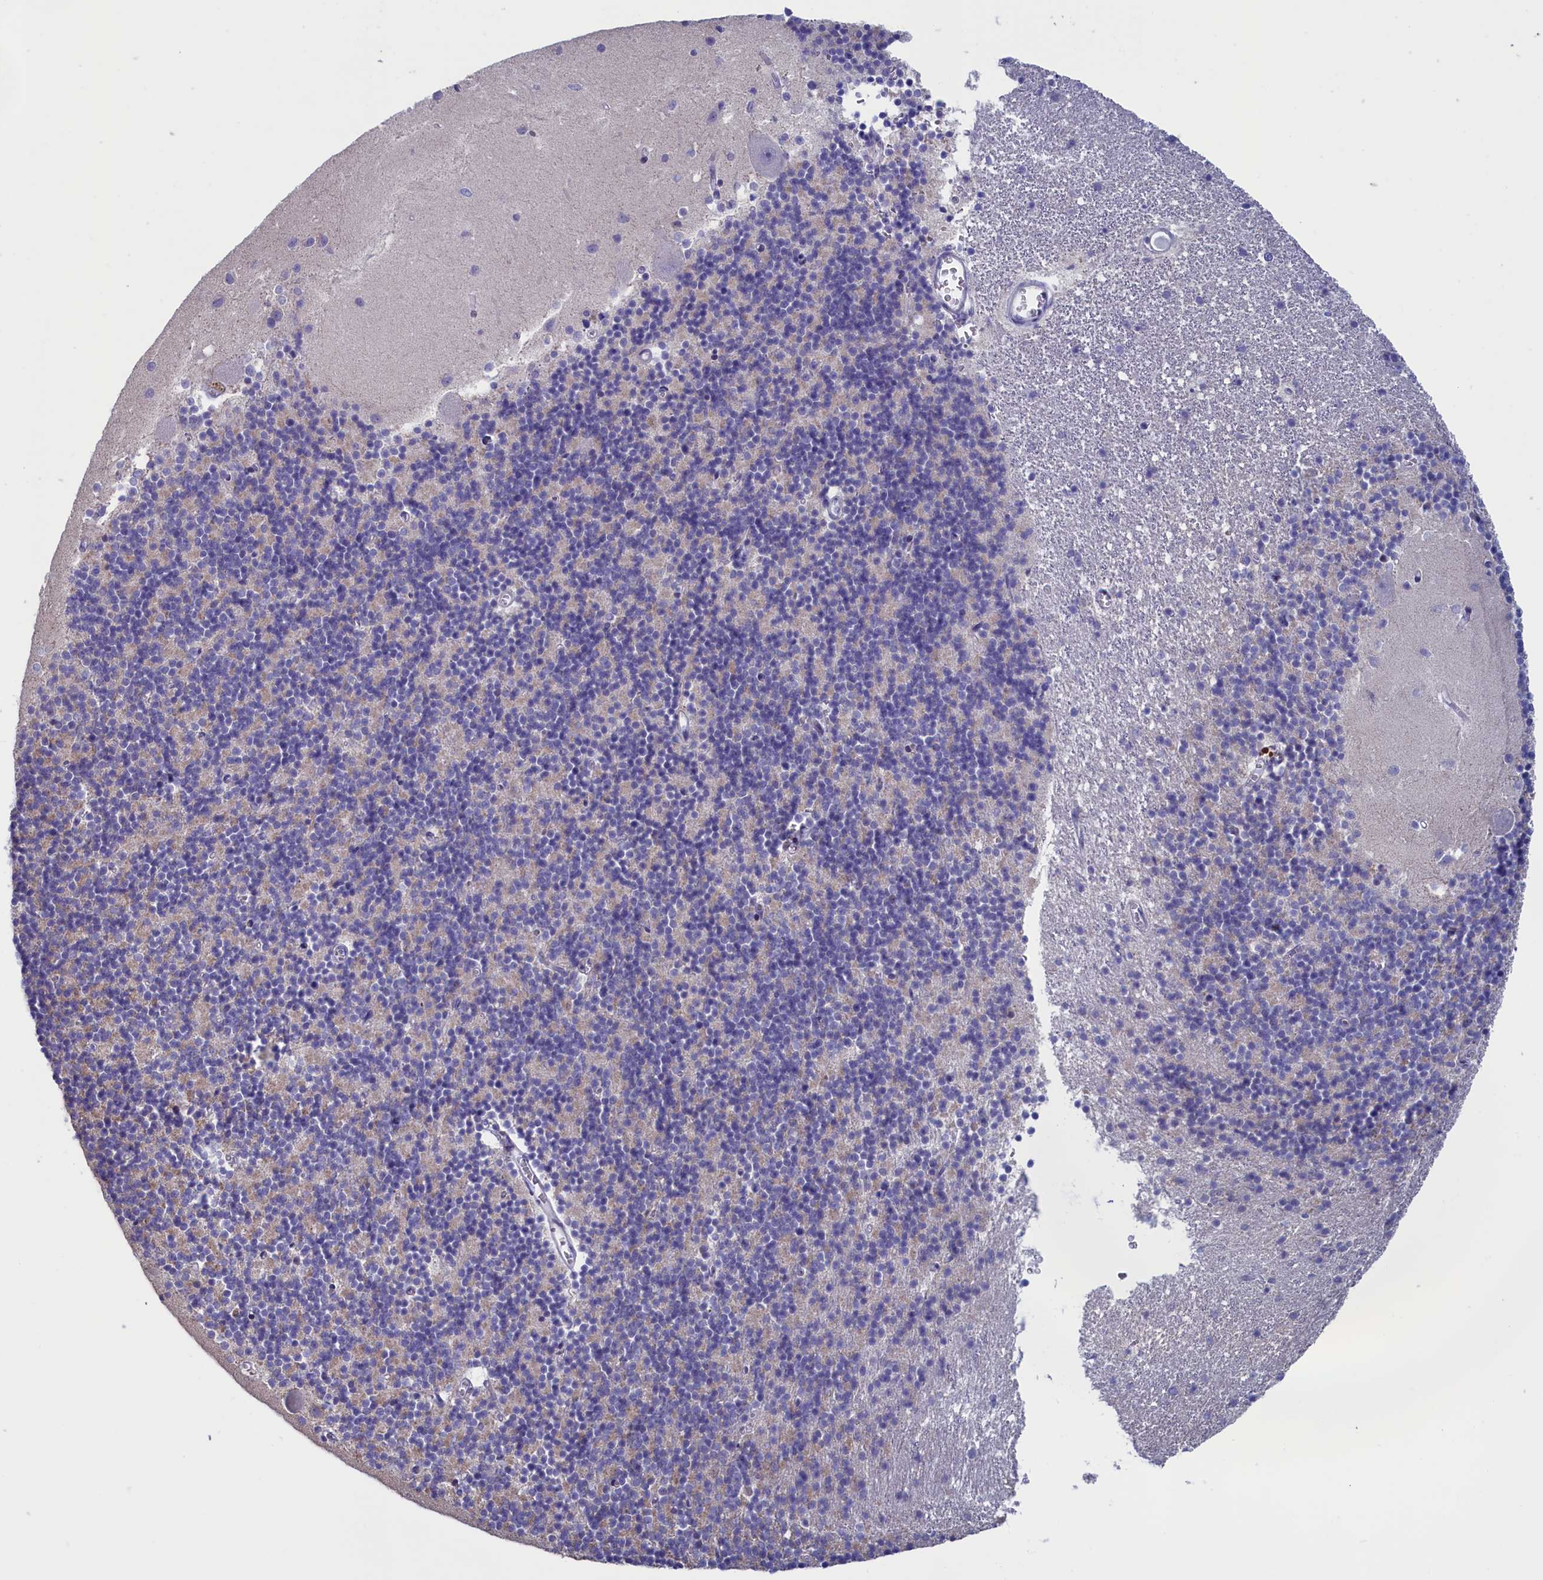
{"staining": {"intensity": "weak", "quantity": "25%-75%", "location": "cytoplasmic/membranous"}, "tissue": "cerebellum", "cell_type": "Cells in granular layer", "image_type": "normal", "snomed": [{"axis": "morphology", "description": "Normal tissue, NOS"}, {"axis": "topography", "description": "Cerebellum"}], "caption": "Immunohistochemical staining of normal human cerebellum exhibits low levels of weak cytoplasmic/membranous positivity in about 25%-75% of cells in granular layer.", "gene": "NIBAN3", "patient": {"sex": "male", "age": 54}}